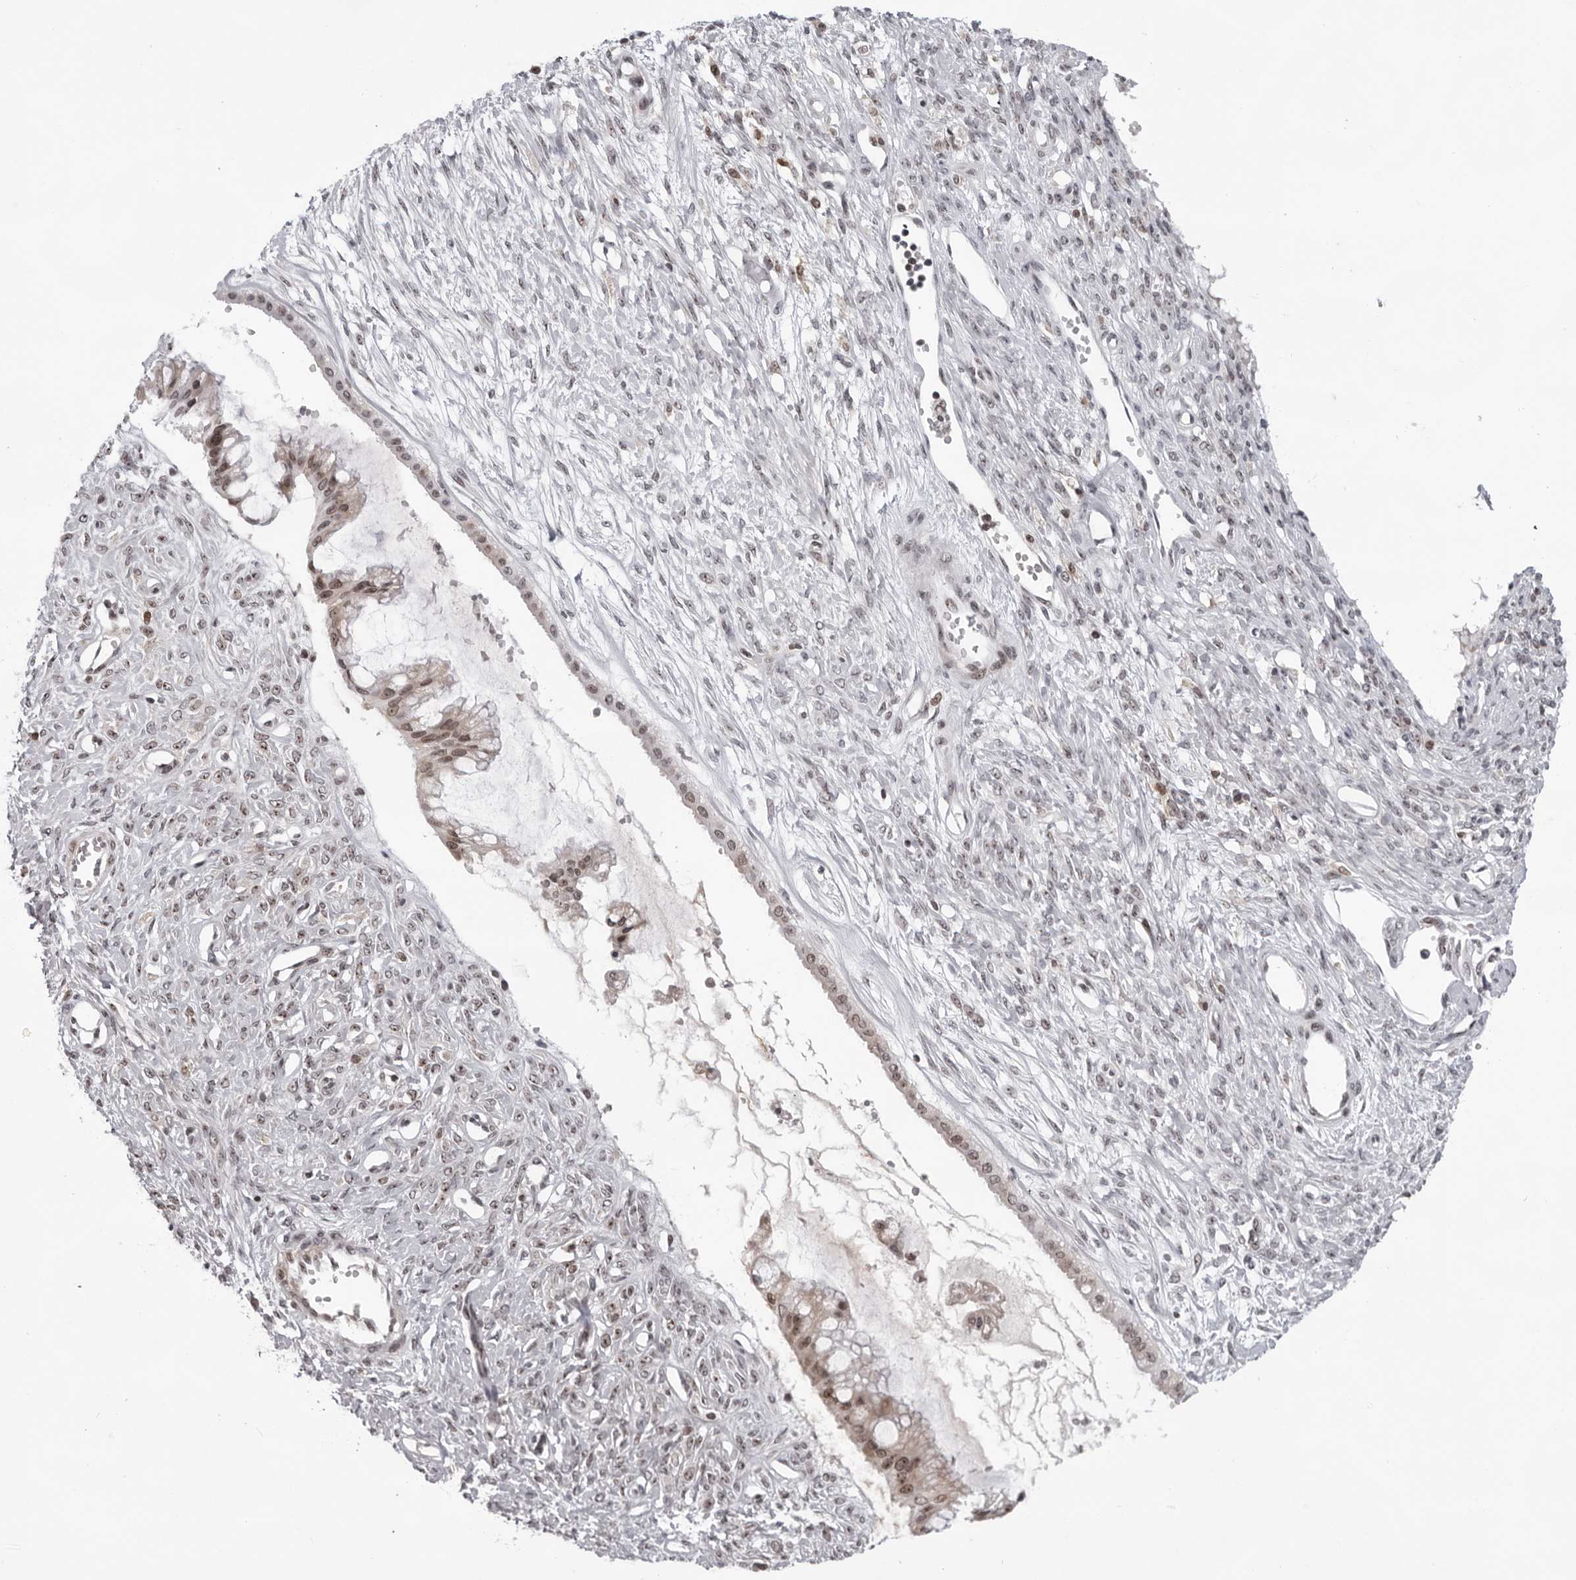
{"staining": {"intensity": "moderate", "quantity": "25%-75%", "location": "nuclear"}, "tissue": "ovarian cancer", "cell_type": "Tumor cells", "image_type": "cancer", "snomed": [{"axis": "morphology", "description": "Cystadenocarcinoma, mucinous, NOS"}, {"axis": "topography", "description": "Ovary"}], "caption": "Immunohistochemical staining of ovarian mucinous cystadenocarcinoma demonstrates moderate nuclear protein expression in approximately 25%-75% of tumor cells.", "gene": "EXOSC10", "patient": {"sex": "female", "age": 73}}